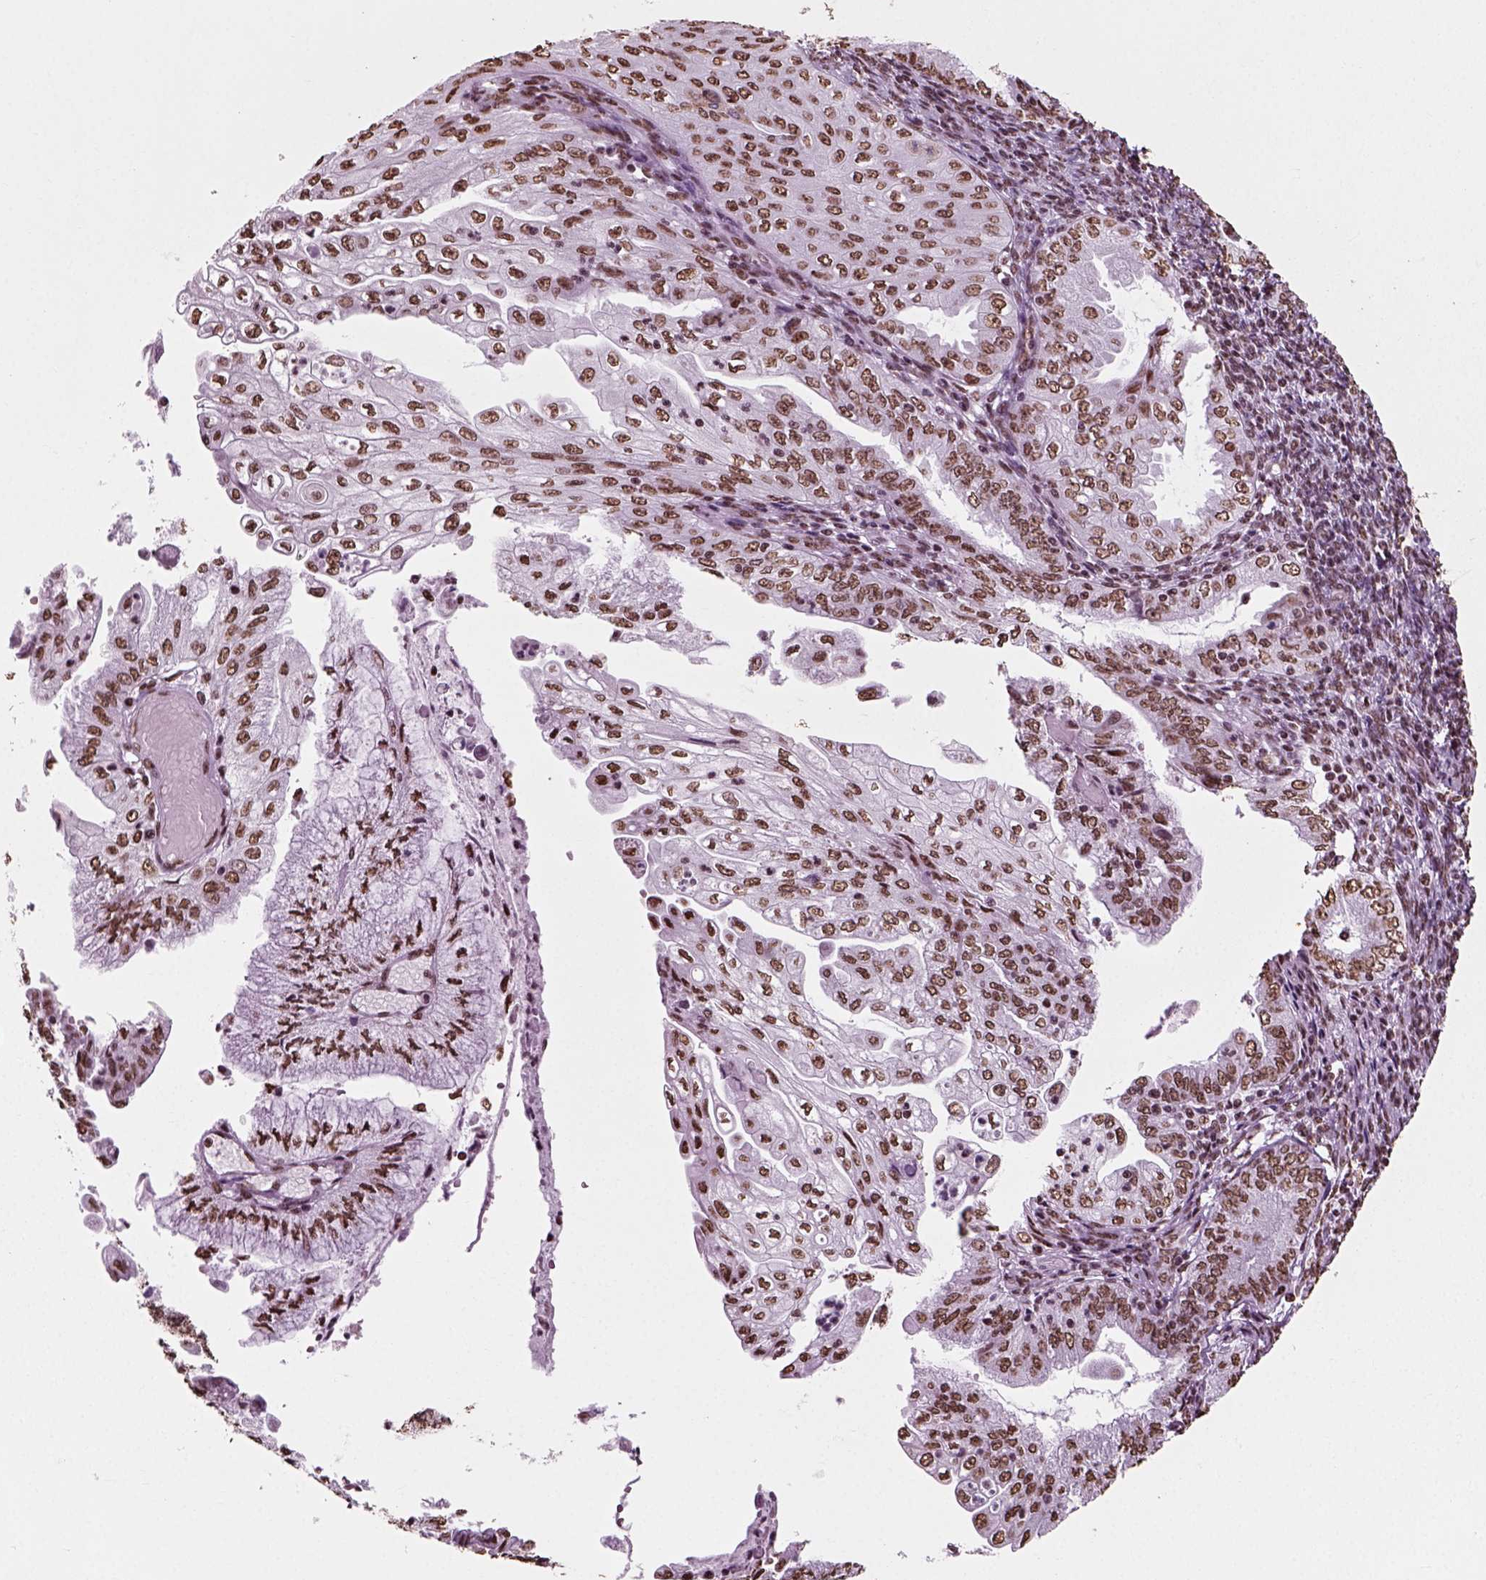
{"staining": {"intensity": "moderate", "quantity": ">75%", "location": "nuclear"}, "tissue": "endometrial cancer", "cell_type": "Tumor cells", "image_type": "cancer", "snomed": [{"axis": "morphology", "description": "Adenocarcinoma, NOS"}, {"axis": "topography", "description": "Endometrium"}], "caption": "IHC of endometrial cancer (adenocarcinoma) exhibits medium levels of moderate nuclear positivity in approximately >75% of tumor cells.", "gene": "POLR1H", "patient": {"sex": "female", "age": 55}}